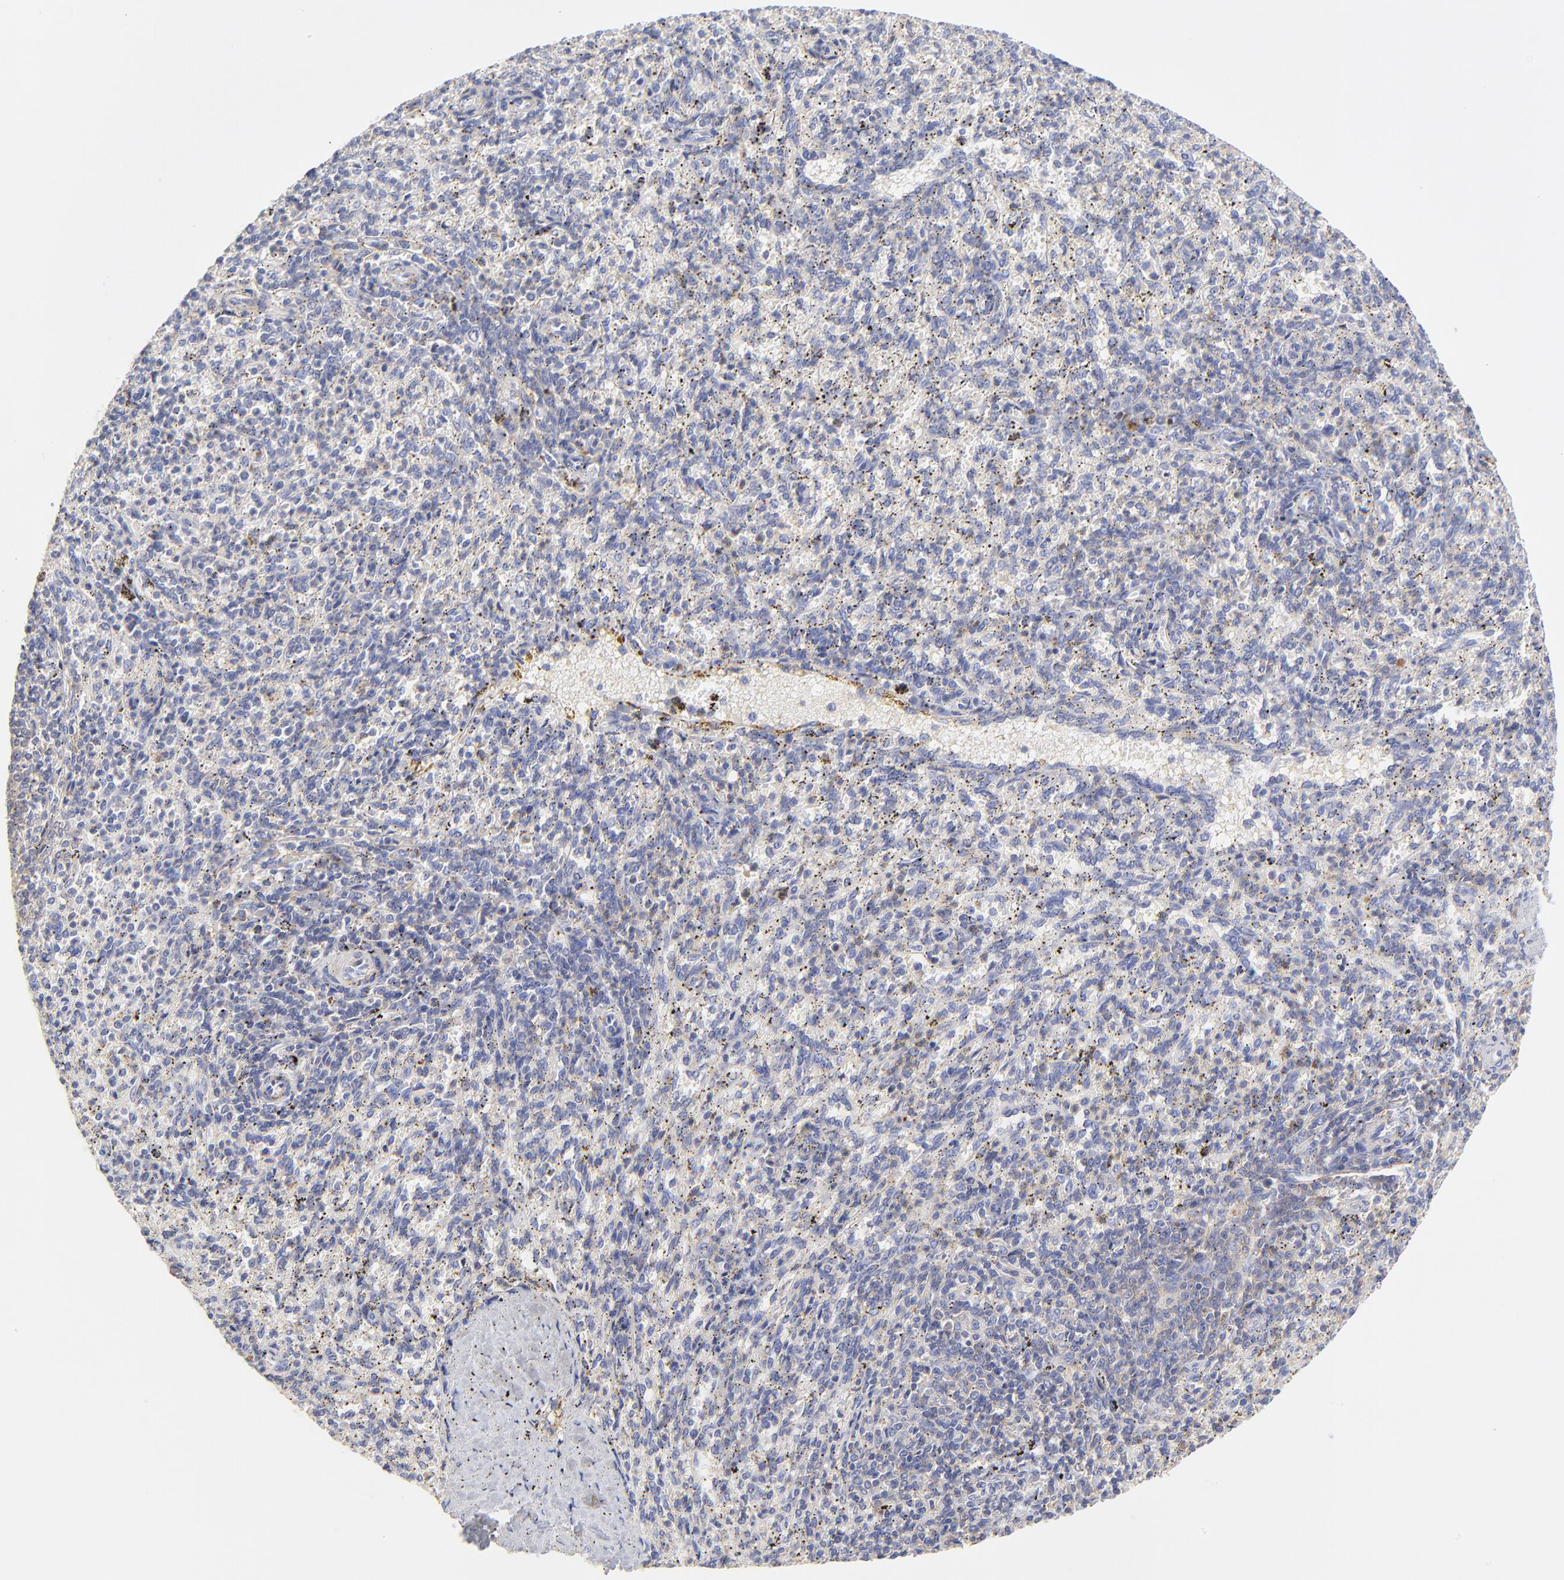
{"staining": {"intensity": "negative", "quantity": "none", "location": "none"}, "tissue": "spleen", "cell_type": "Cells in red pulp", "image_type": "normal", "snomed": [{"axis": "morphology", "description": "Normal tissue, NOS"}, {"axis": "topography", "description": "Spleen"}], "caption": "Immunohistochemistry (IHC) photomicrograph of benign spleen: spleen stained with DAB (3,3'-diaminobenzidine) reveals no significant protein positivity in cells in red pulp.", "gene": "MDGA2", "patient": {"sex": "female", "age": 10}}